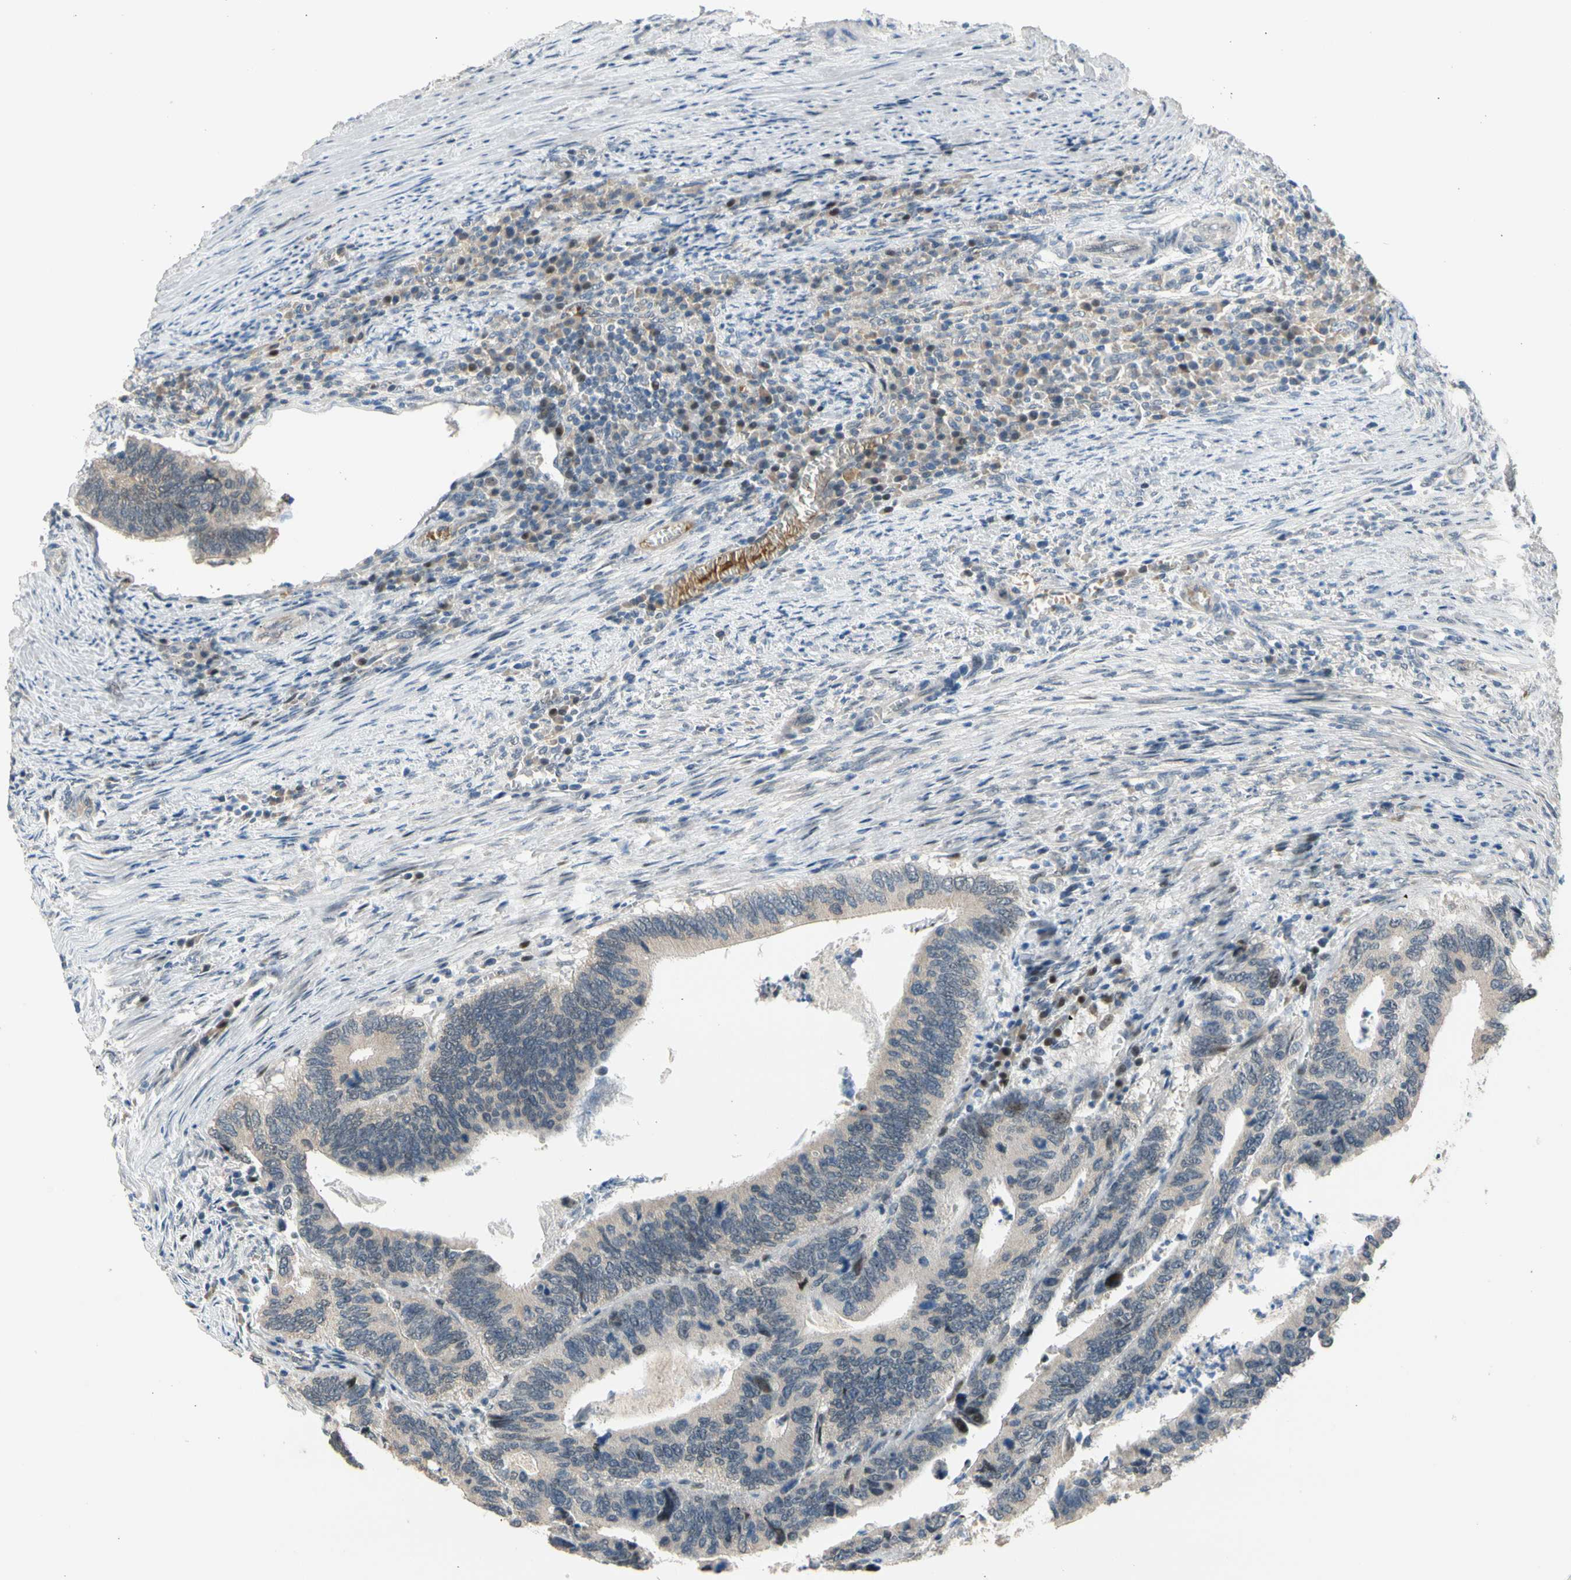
{"staining": {"intensity": "weak", "quantity": ">75%", "location": "cytoplasmic/membranous"}, "tissue": "colorectal cancer", "cell_type": "Tumor cells", "image_type": "cancer", "snomed": [{"axis": "morphology", "description": "Adenocarcinoma, NOS"}, {"axis": "topography", "description": "Colon"}], "caption": "Immunohistochemical staining of colorectal adenocarcinoma exhibits low levels of weak cytoplasmic/membranous protein staining in about >75% of tumor cells. (DAB IHC with brightfield microscopy, high magnification).", "gene": "ZNF184", "patient": {"sex": "male", "age": 72}}